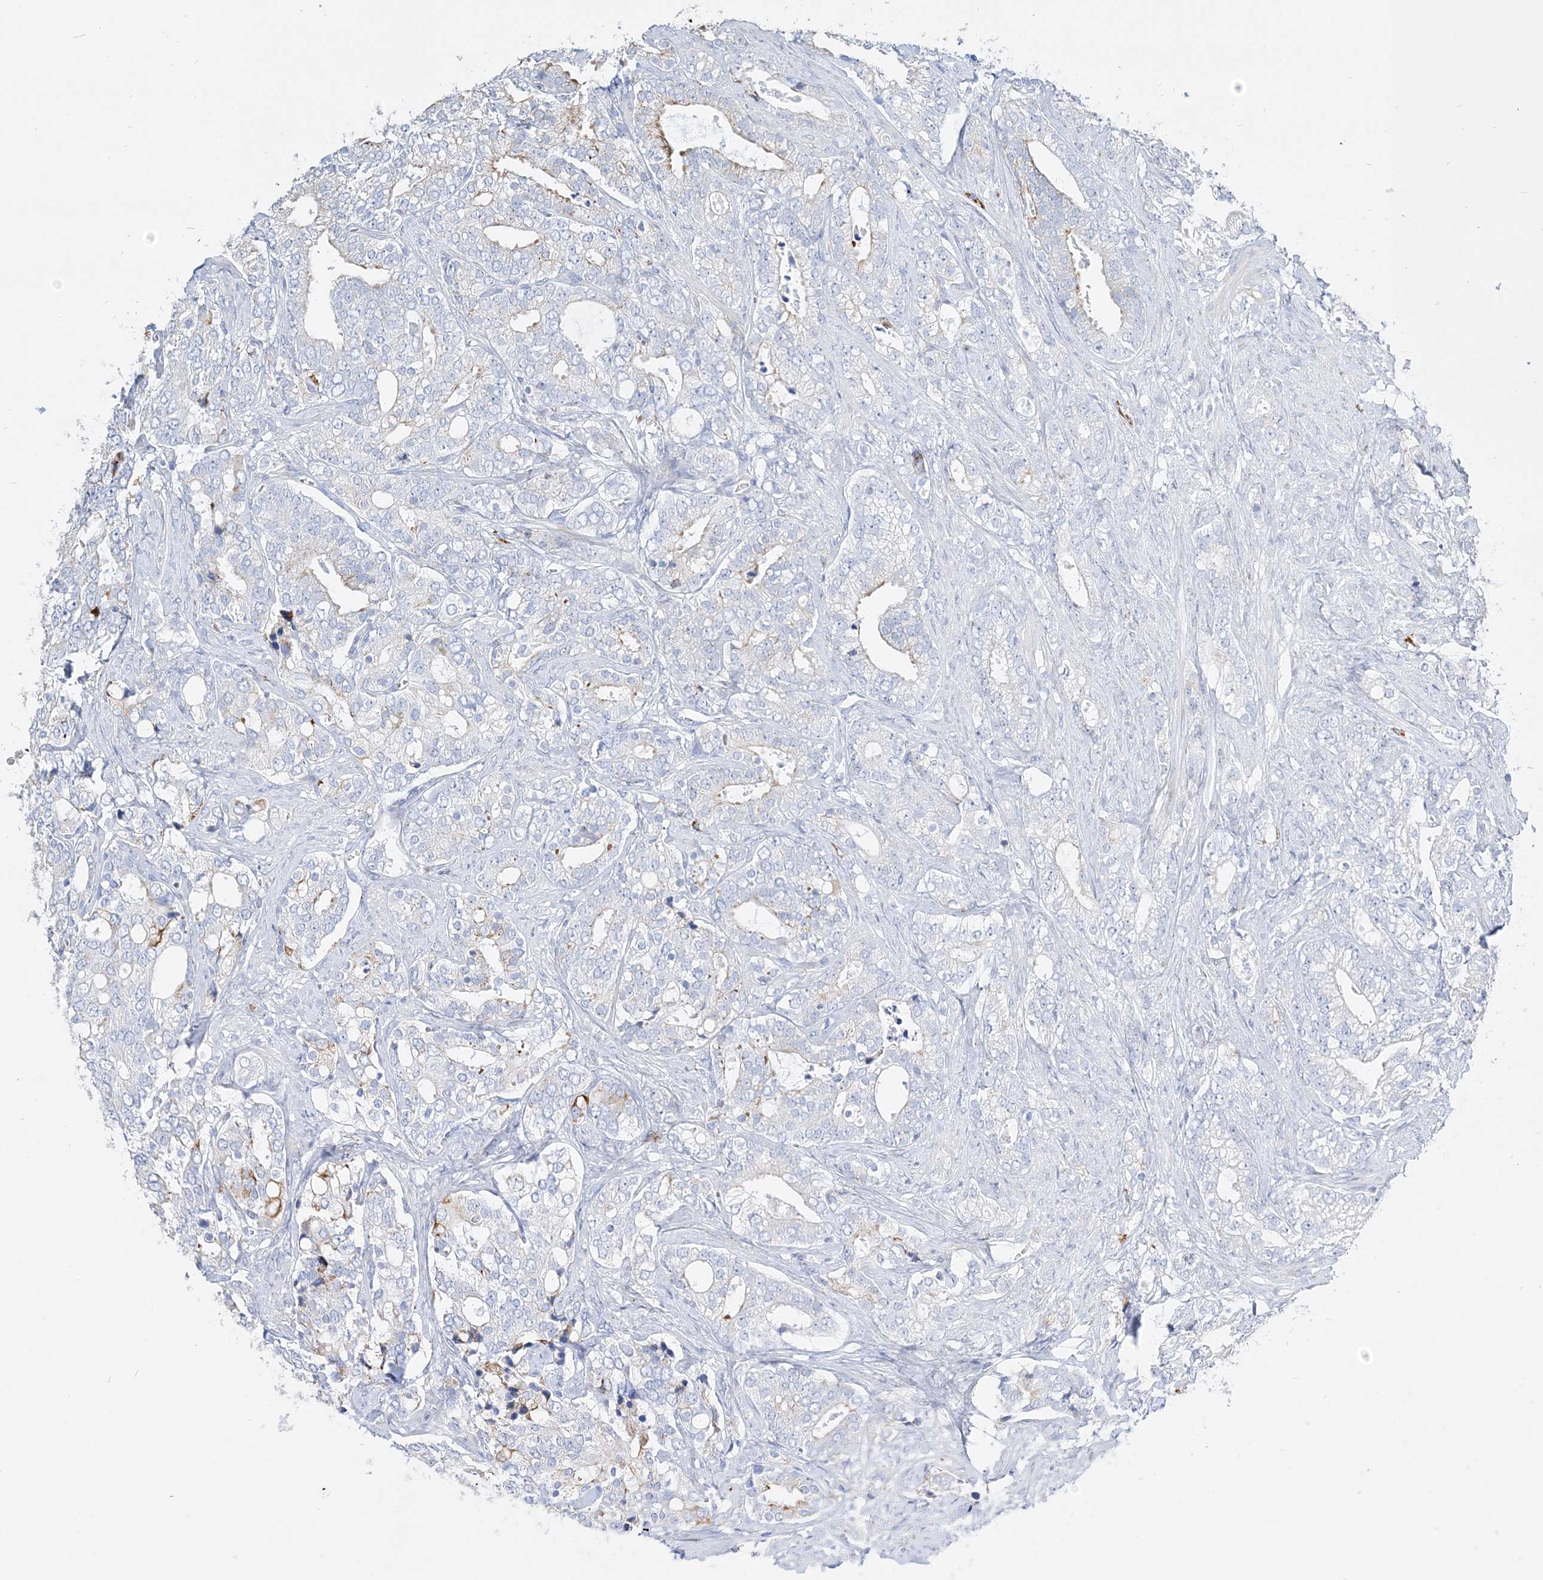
{"staining": {"intensity": "negative", "quantity": "none", "location": "none"}, "tissue": "prostate cancer", "cell_type": "Tumor cells", "image_type": "cancer", "snomed": [{"axis": "morphology", "description": "Adenocarcinoma, High grade"}, {"axis": "topography", "description": "Prostate and seminal vesicle, NOS"}], "caption": "IHC of prostate cancer (high-grade adenocarcinoma) displays no positivity in tumor cells. (Immunohistochemistry (ihc), brightfield microscopy, high magnification).", "gene": "TSPYL6", "patient": {"sex": "male", "age": 67}}